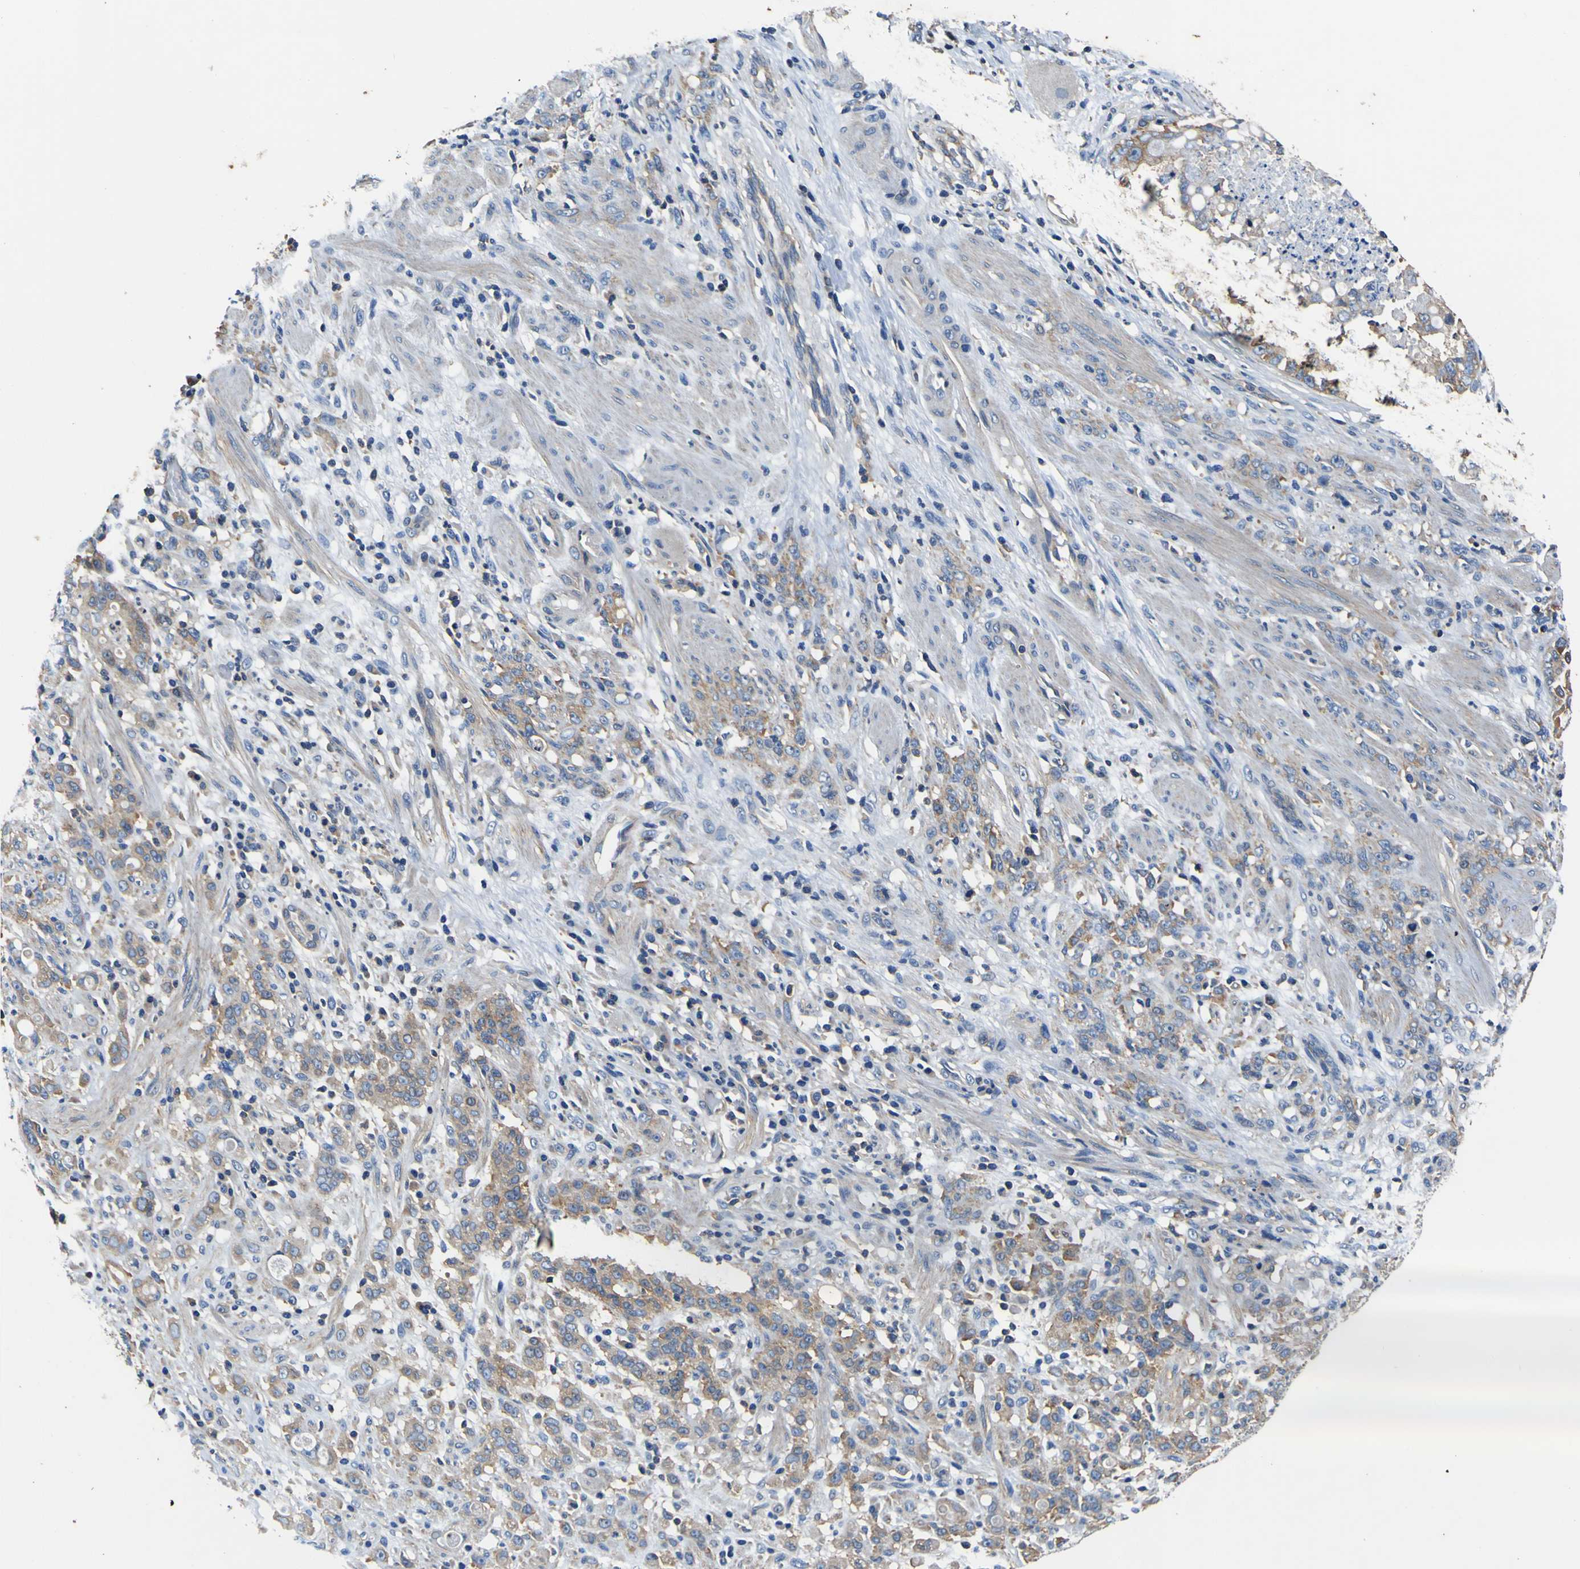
{"staining": {"intensity": "weak", "quantity": "25%-75%", "location": "cytoplasmic/membranous"}, "tissue": "stomach cancer", "cell_type": "Tumor cells", "image_type": "cancer", "snomed": [{"axis": "morphology", "description": "Adenocarcinoma, NOS"}, {"axis": "topography", "description": "Stomach, lower"}], "caption": "About 25%-75% of tumor cells in human adenocarcinoma (stomach) demonstrate weak cytoplasmic/membranous protein positivity as visualized by brown immunohistochemical staining.", "gene": "CNR2", "patient": {"sex": "male", "age": 88}}